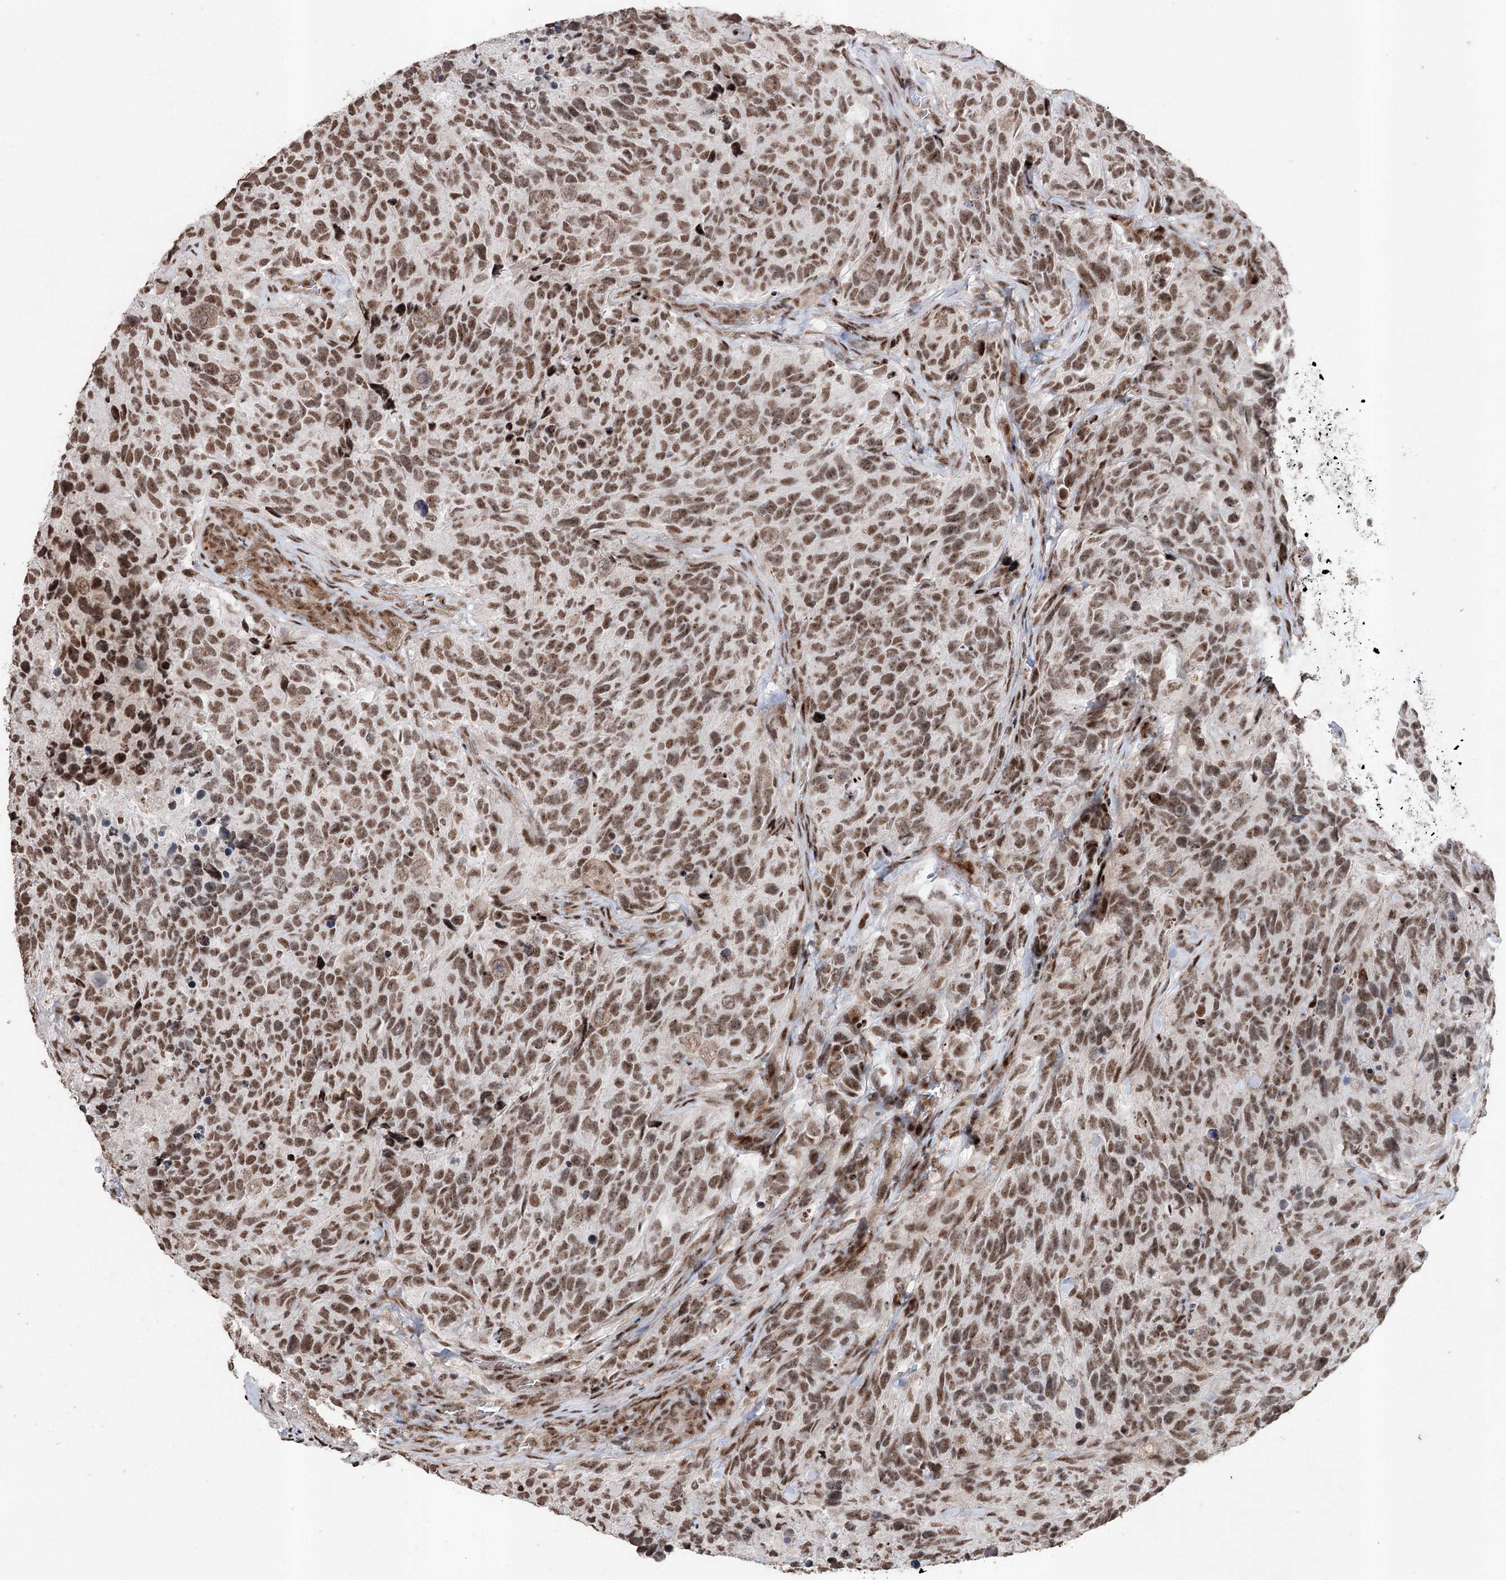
{"staining": {"intensity": "moderate", "quantity": ">75%", "location": "nuclear"}, "tissue": "glioma", "cell_type": "Tumor cells", "image_type": "cancer", "snomed": [{"axis": "morphology", "description": "Glioma, malignant, High grade"}, {"axis": "topography", "description": "Brain"}], "caption": "Immunohistochemistry staining of glioma, which displays medium levels of moderate nuclear staining in approximately >75% of tumor cells indicating moderate nuclear protein positivity. The staining was performed using DAB (3,3'-diaminobenzidine) (brown) for protein detection and nuclei were counterstained in hematoxylin (blue).", "gene": "PDCD4", "patient": {"sex": "male", "age": 69}}